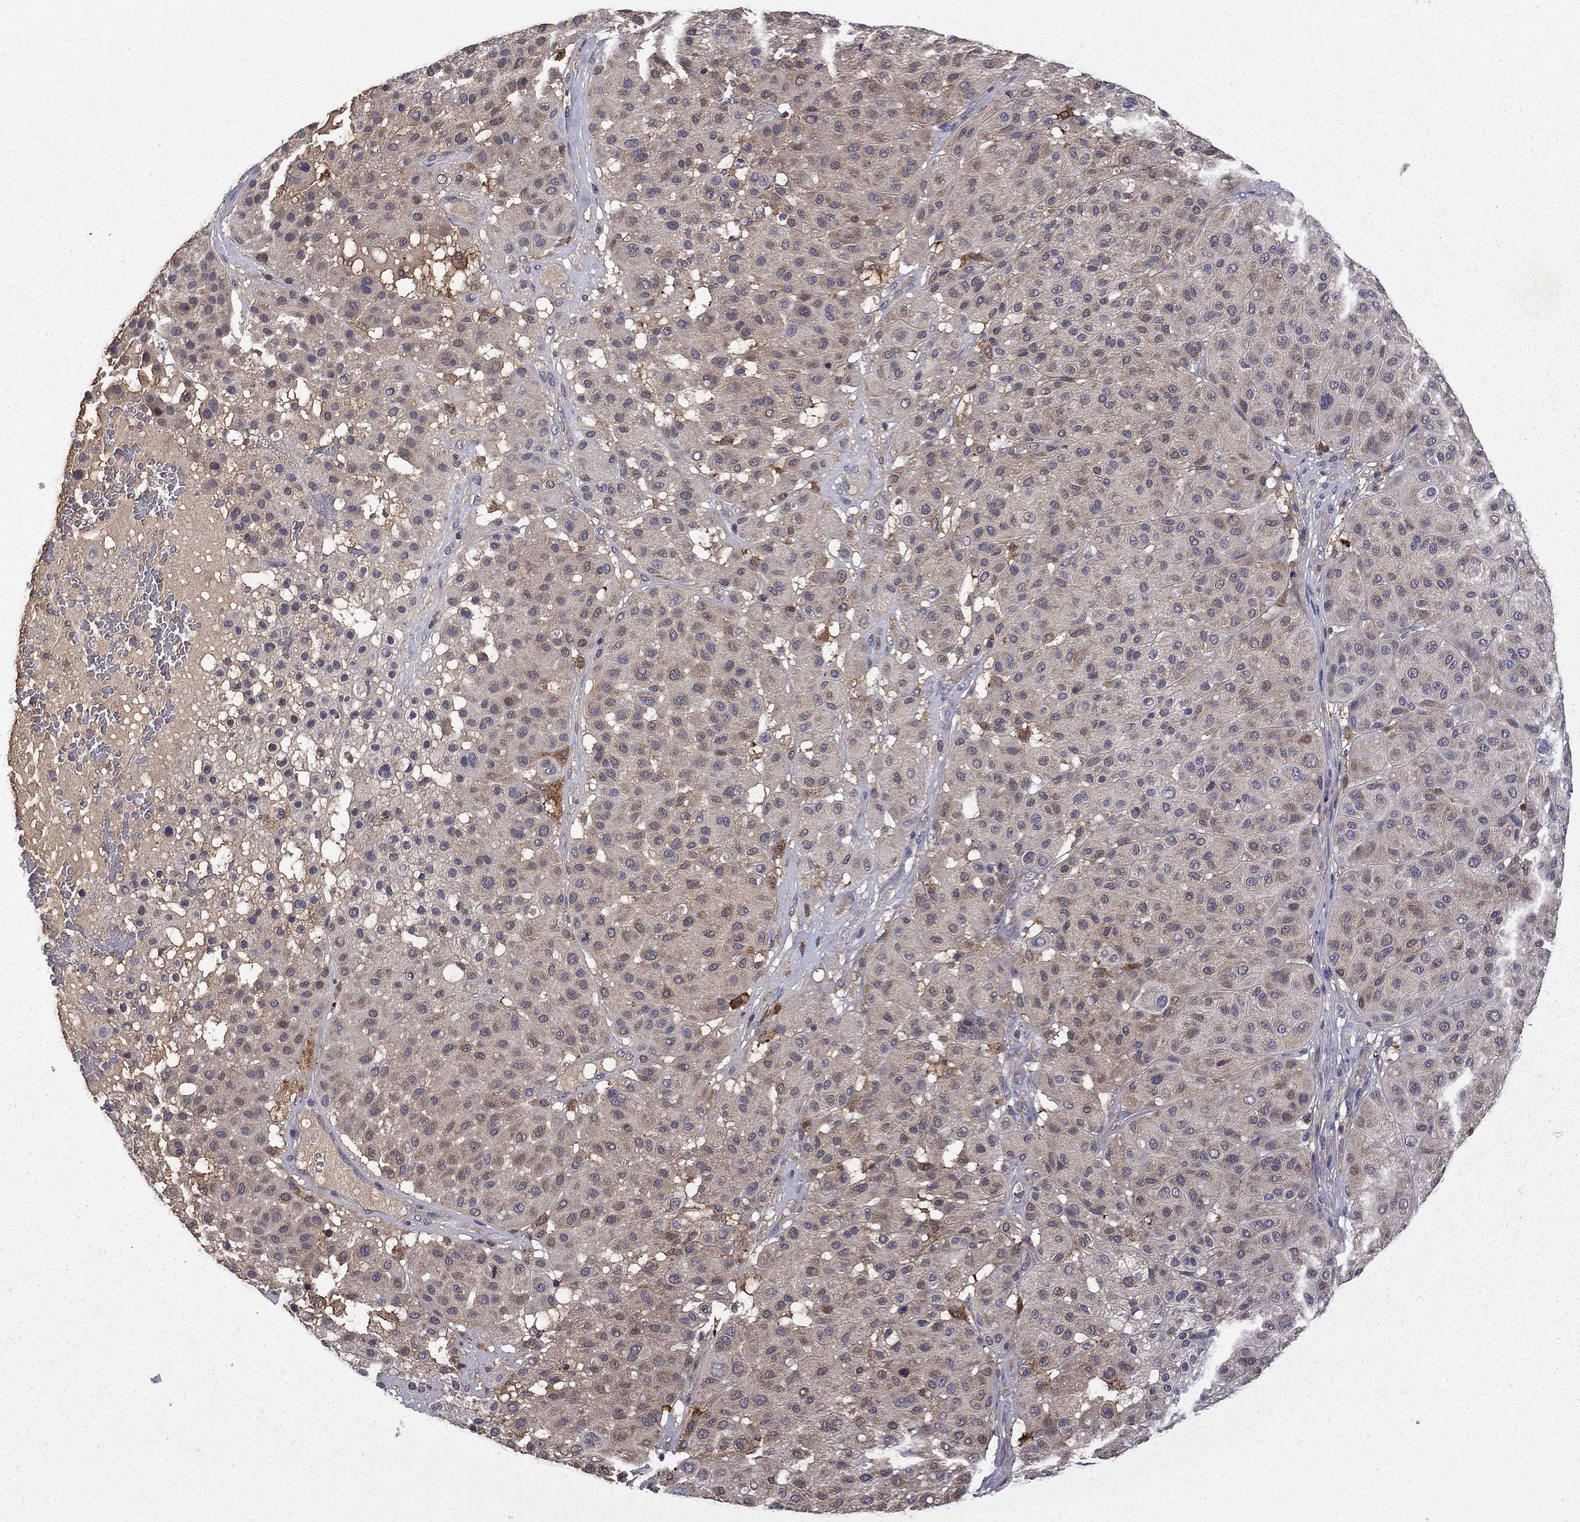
{"staining": {"intensity": "weak", "quantity": "25%-75%", "location": "cytoplasmic/membranous"}, "tissue": "melanoma", "cell_type": "Tumor cells", "image_type": "cancer", "snomed": [{"axis": "morphology", "description": "Malignant melanoma, Metastatic site"}, {"axis": "topography", "description": "Smooth muscle"}], "caption": "A brown stain highlights weak cytoplasmic/membranous staining of a protein in human melanoma tumor cells.", "gene": "CEACAM7", "patient": {"sex": "male", "age": 41}}